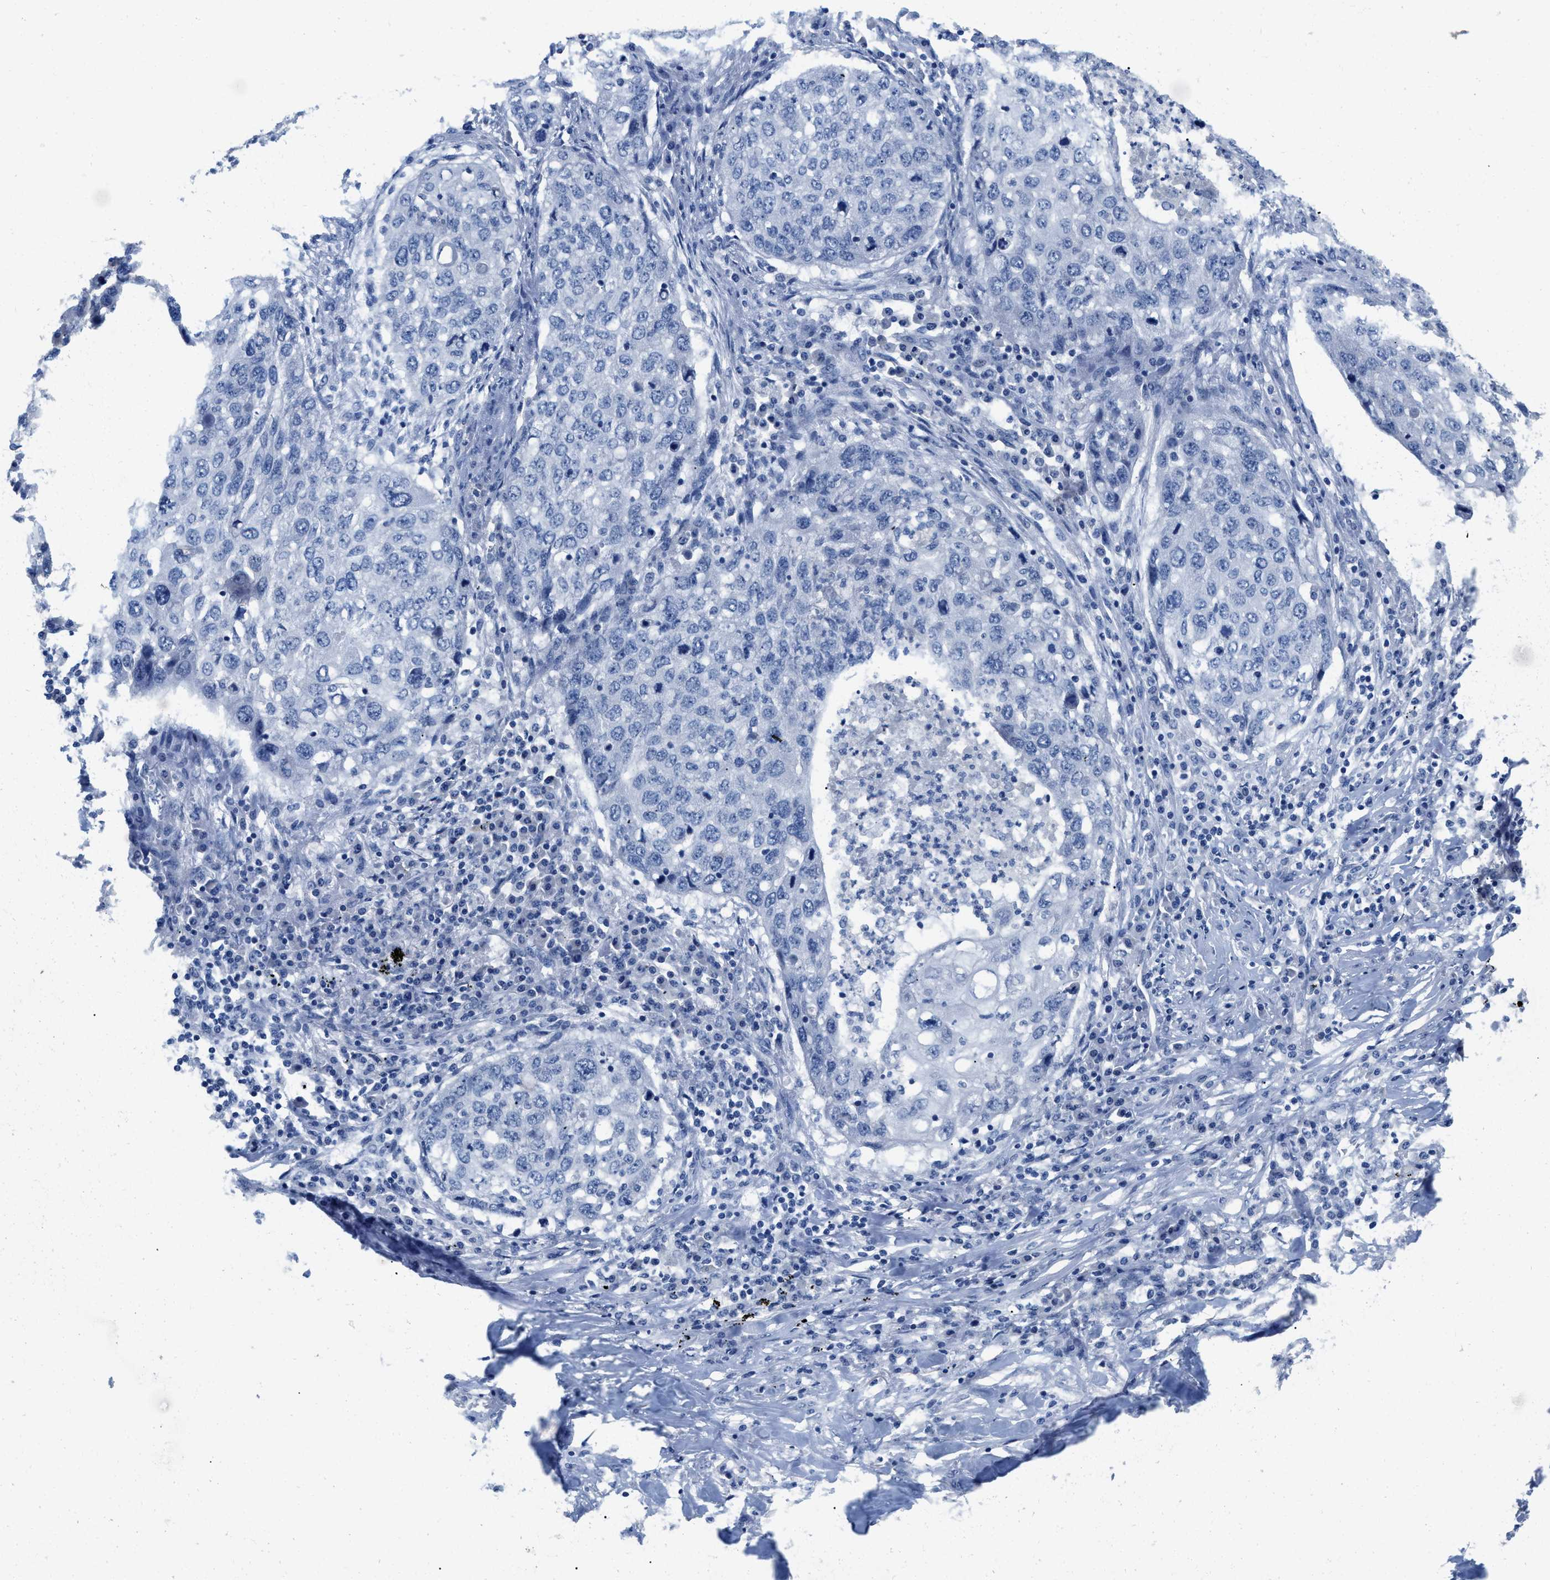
{"staining": {"intensity": "negative", "quantity": "none", "location": "none"}, "tissue": "lung cancer", "cell_type": "Tumor cells", "image_type": "cancer", "snomed": [{"axis": "morphology", "description": "Squamous cell carcinoma, NOS"}, {"axis": "topography", "description": "Lung"}], "caption": "IHC photomicrograph of human squamous cell carcinoma (lung) stained for a protein (brown), which exhibits no positivity in tumor cells.", "gene": "PYY", "patient": {"sex": "female", "age": 63}}